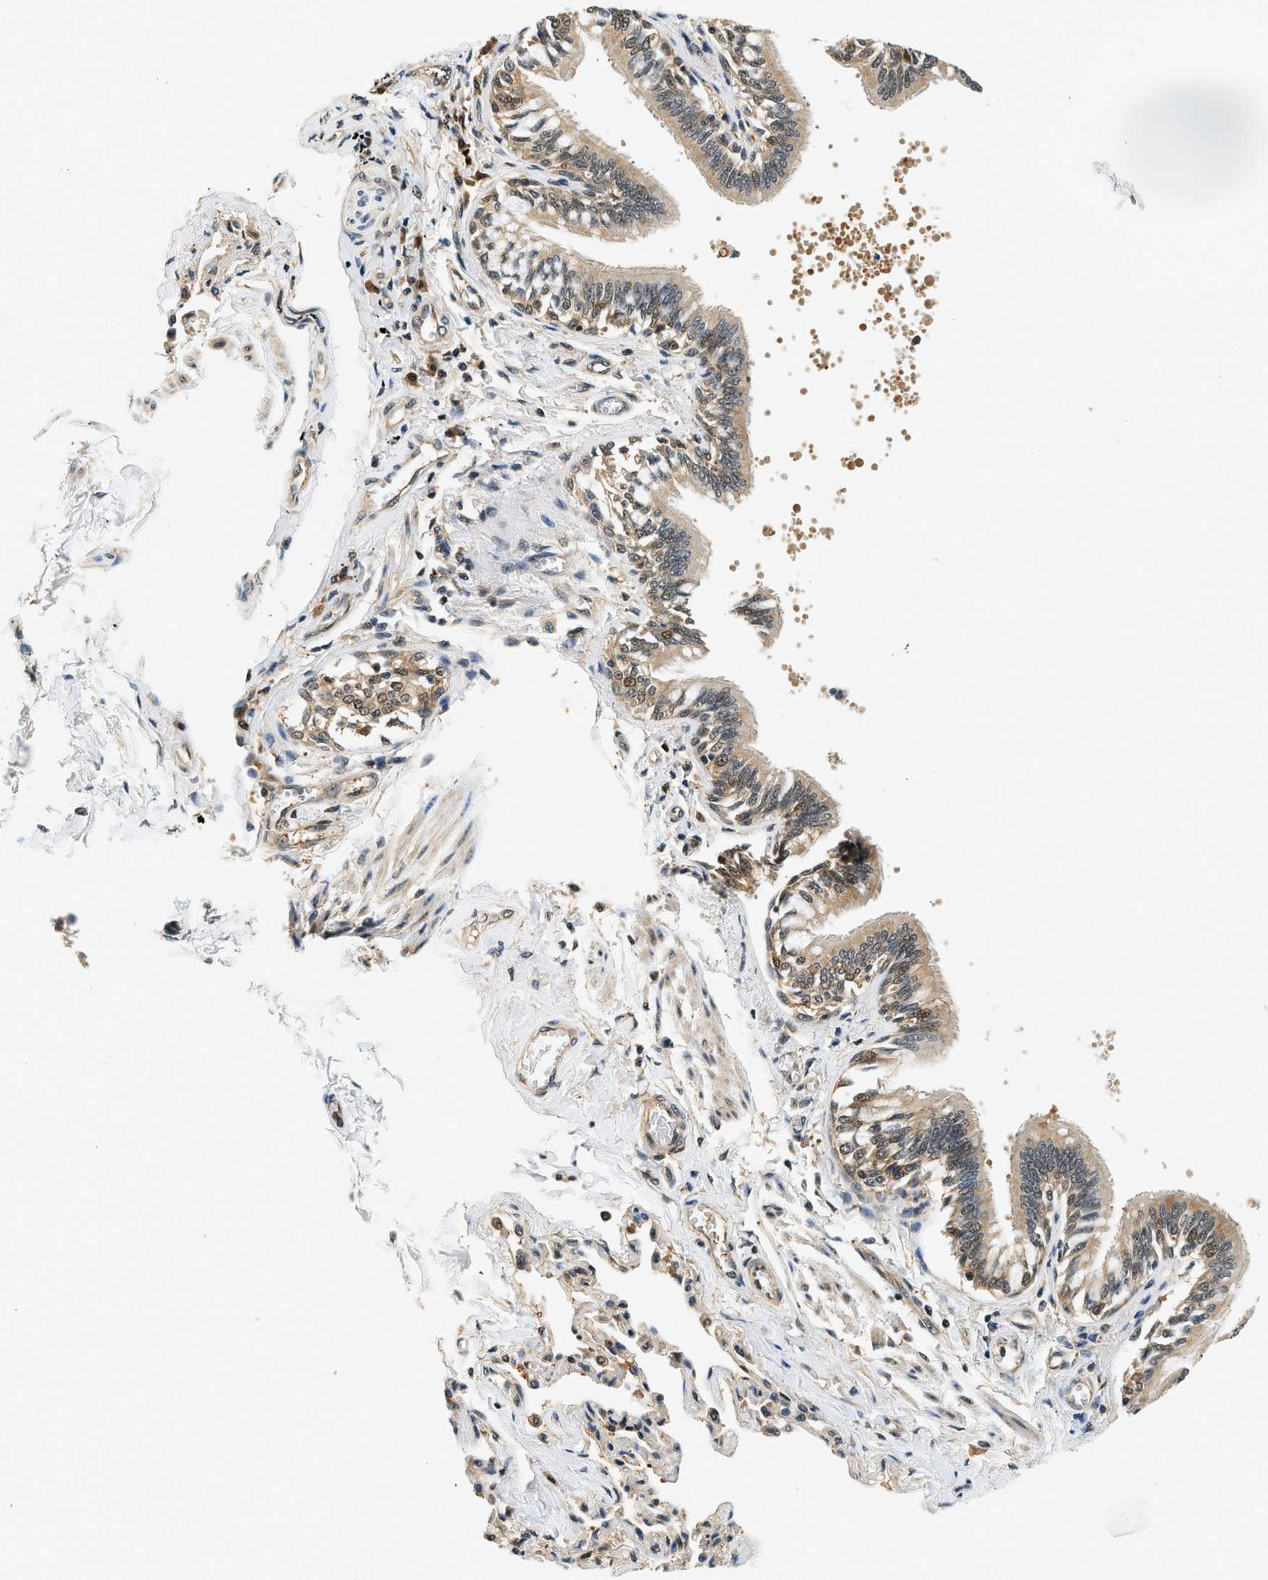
{"staining": {"intensity": "moderate", "quantity": ">75%", "location": "cytoplasmic/membranous,nuclear"}, "tissue": "bronchus", "cell_type": "Respiratory epithelial cells", "image_type": "normal", "snomed": [{"axis": "morphology", "description": "Normal tissue, NOS"}, {"axis": "topography", "description": "Lung"}], "caption": "An image of human bronchus stained for a protein demonstrates moderate cytoplasmic/membranous,nuclear brown staining in respiratory epithelial cells.", "gene": "PSMD3", "patient": {"sex": "male", "age": 64}}